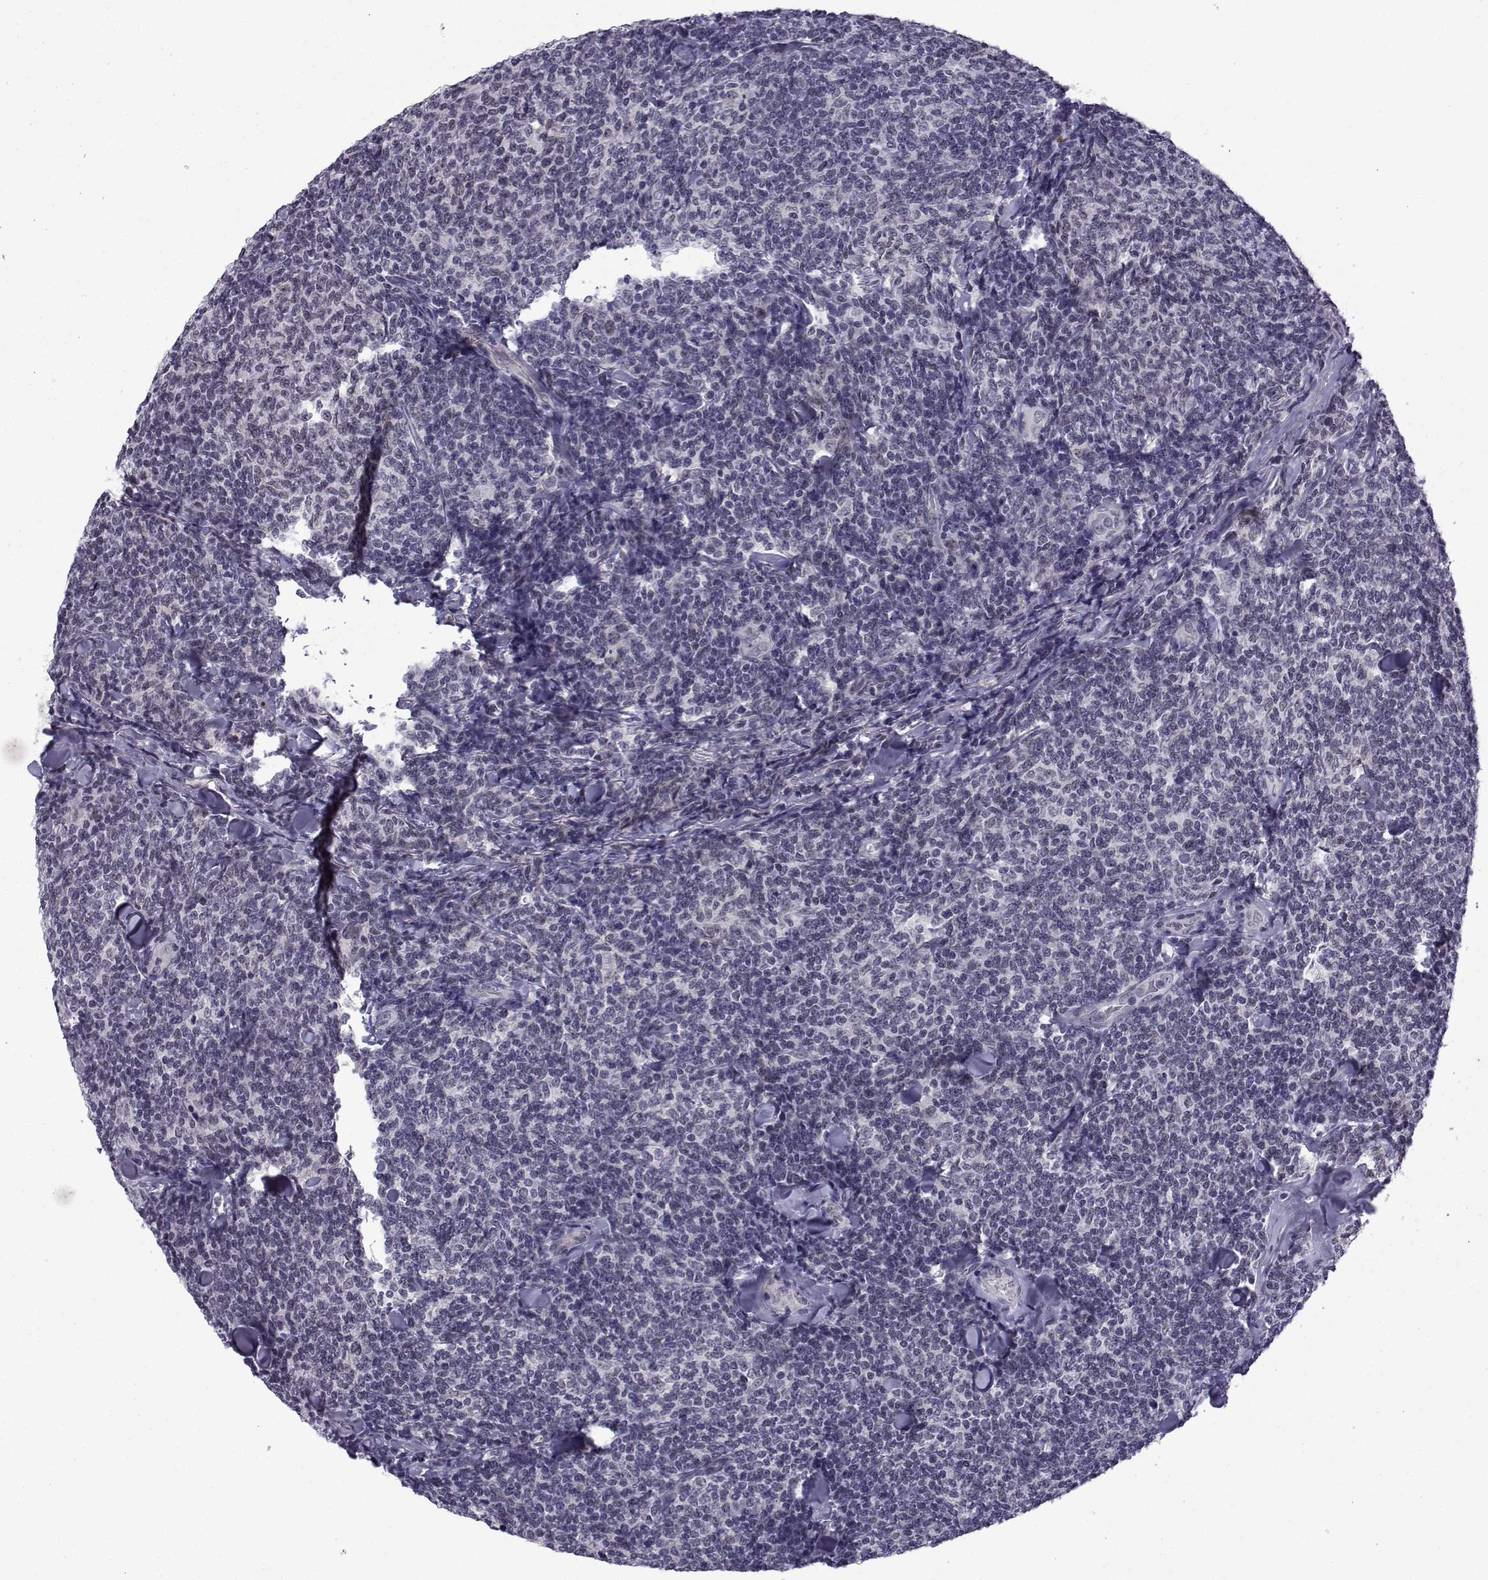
{"staining": {"intensity": "negative", "quantity": "none", "location": "none"}, "tissue": "lymphoma", "cell_type": "Tumor cells", "image_type": "cancer", "snomed": [{"axis": "morphology", "description": "Malignant lymphoma, non-Hodgkin's type, Low grade"}, {"axis": "topography", "description": "Lymph node"}], "caption": "Lymphoma was stained to show a protein in brown. There is no significant staining in tumor cells.", "gene": "RBM24", "patient": {"sex": "female", "age": 56}}